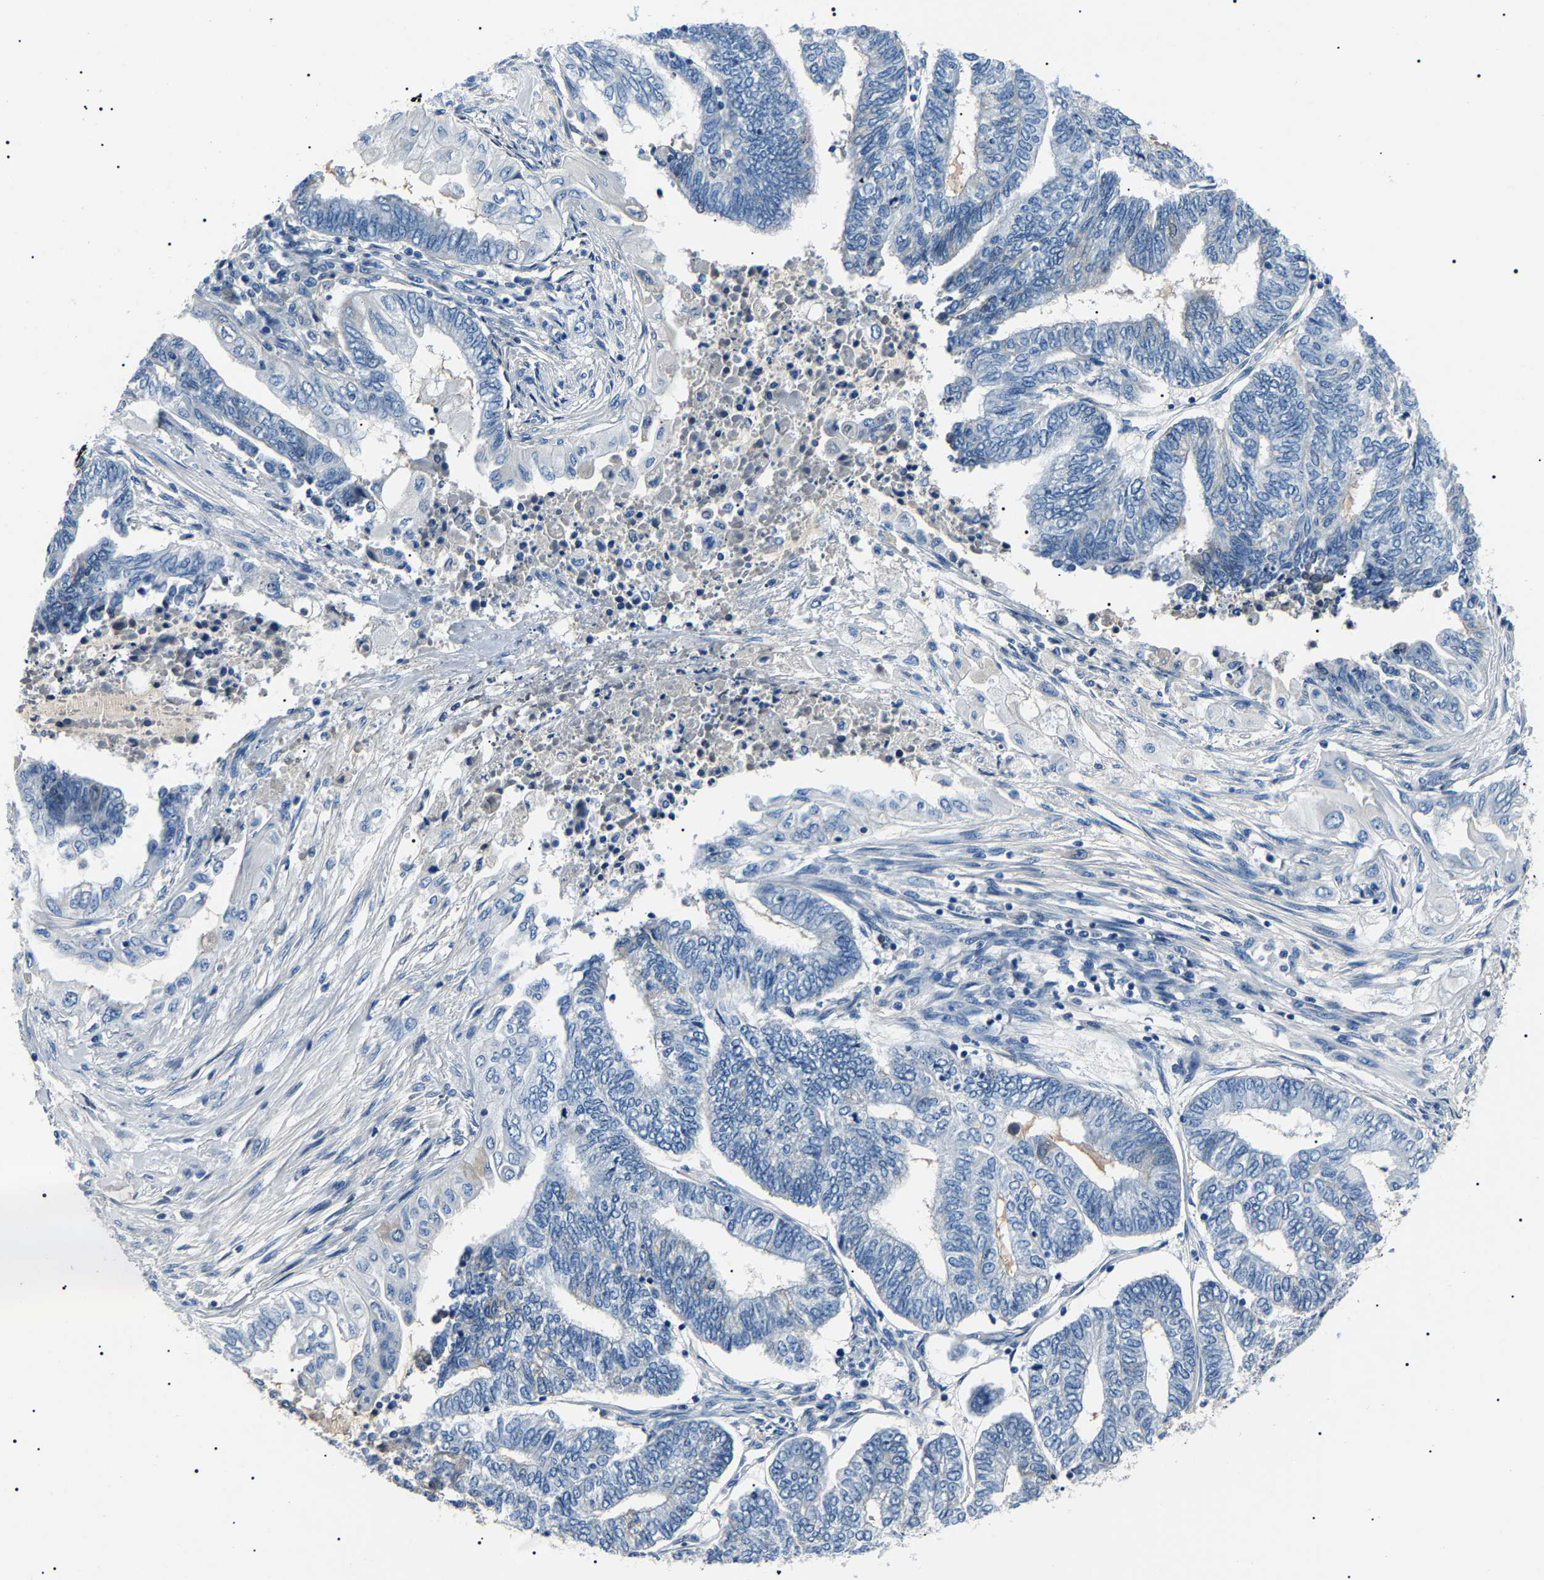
{"staining": {"intensity": "negative", "quantity": "none", "location": "none"}, "tissue": "endometrial cancer", "cell_type": "Tumor cells", "image_type": "cancer", "snomed": [{"axis": "morphology", "description": "Adenocarcinoma, NOS"}, {"axis": "topography", "description": "Uterus"}, {"axis": "topography", "description": "Endometrium"}], "caption": "This image is of adenocarcinoma (endometrial) stained with immunohistochemistry (IHC) to label a protein in brown with the nuclei are counter-stained blue. There is no staining in tumor cells.", "gene": "KLK15", "patient": {"sex": "female", "age": 70}}